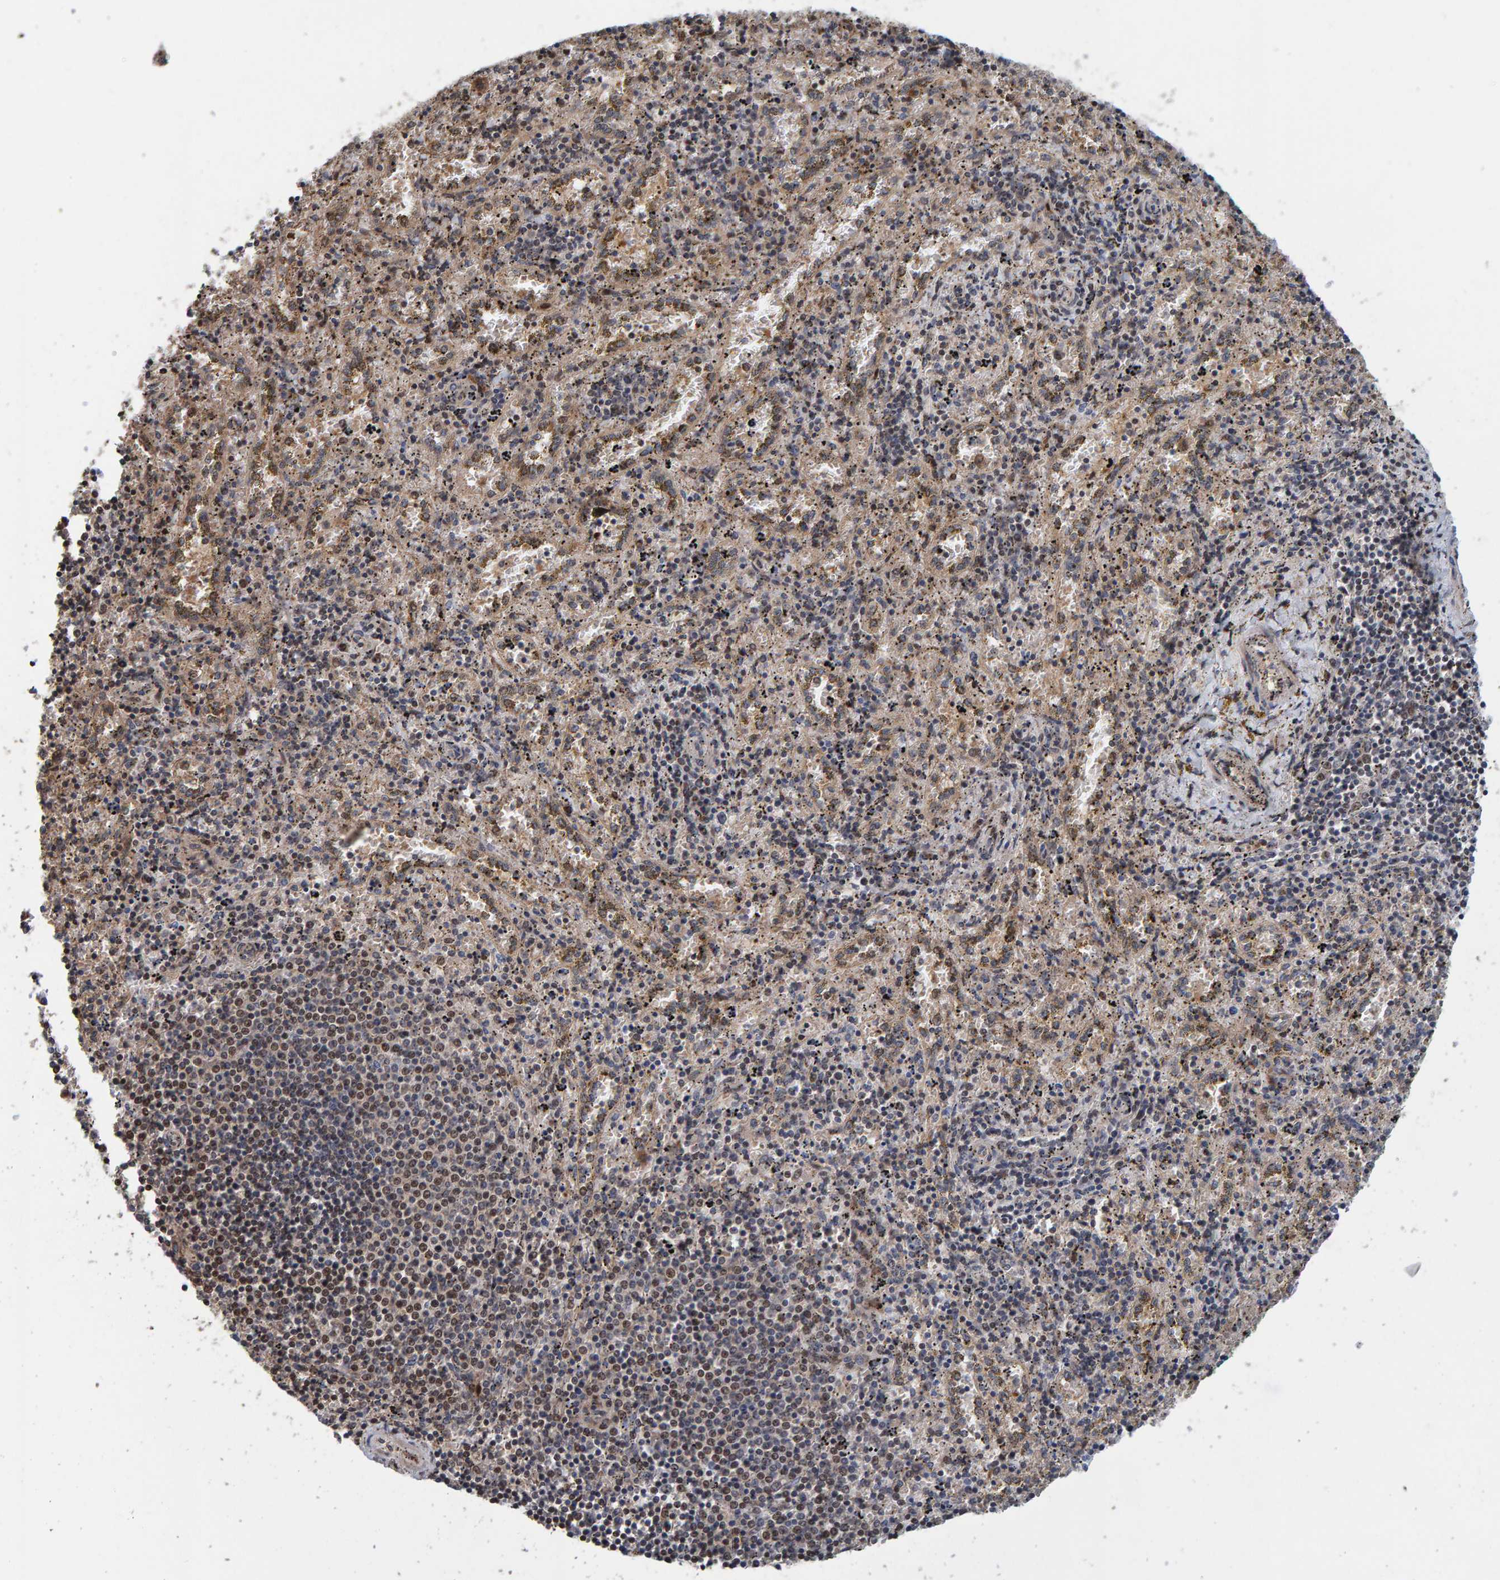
{"staining": {"intensity": "weak", "quantity": "25%-75%", "location": "cytoplasmic/membranous"}, "tissue": "spleen", "cell_type": "Cells in red pulp", "image_type": "normal", "snomed": [{"axis": "morphology", "description": "Normal tissue, NOS"}, {"axis": "topography", "description": "Spleen"}], "caption": "Immunohistochemical staining of benign spleen displays weak cytoplasmic/membranous protein expression in about 25%-75% of cells in red pulp.", "gene": "CCDC25", "patient": {"sex": "male", "age": 11}}